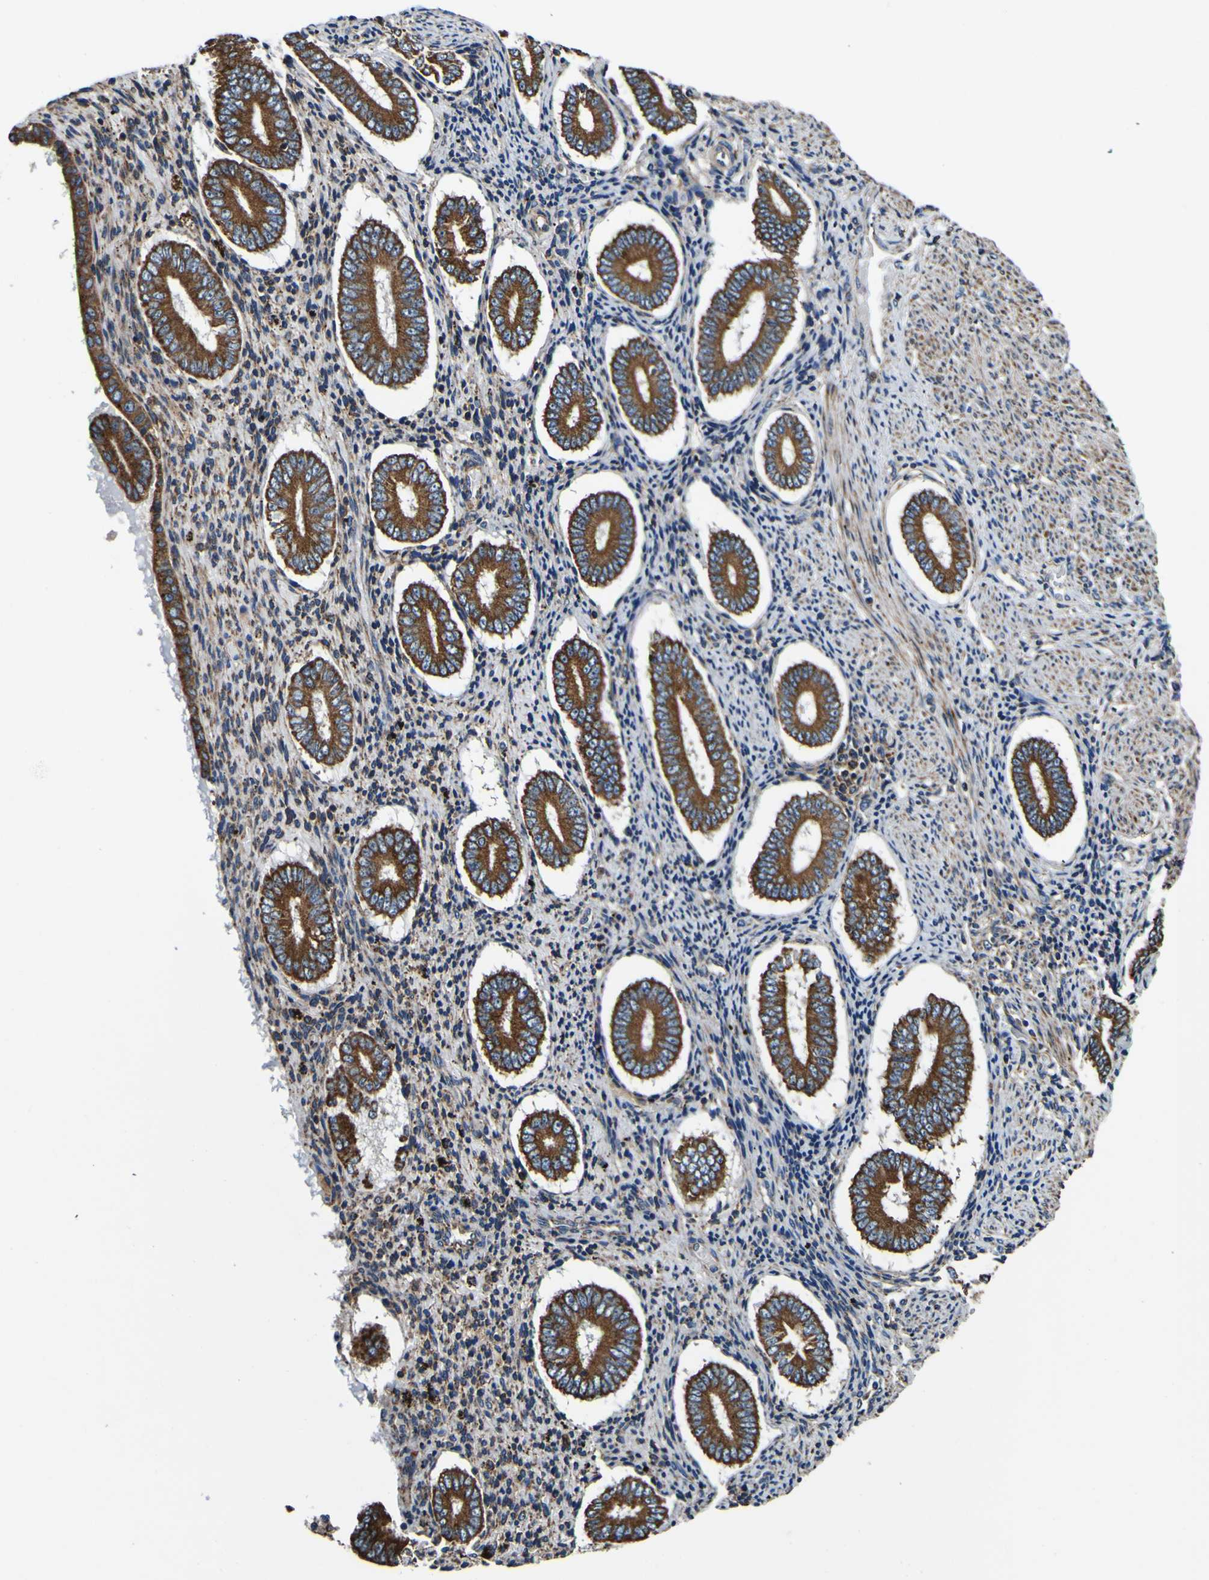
{"staining": {"intensity": "moderate", "quantity": "25%-75%", "location": "cytoplasmic/membranous"}, "tissue": "endometrium", "cell_type": "Cells in endometrial stroma", "image_type": "normal", "snomed": [{"axis": "morphology", "description": "Normal tissue, NOS"}, {"axis": "topography", "description": "Endometrium"}], "caption": "Moderate cytoplasmic/membranous positivity is identified in about 25%-75% of cells in endometrial stroma in normal endometrium.", "gene": "INPP5A", "patient": {"sex": "female", "age": 42}}